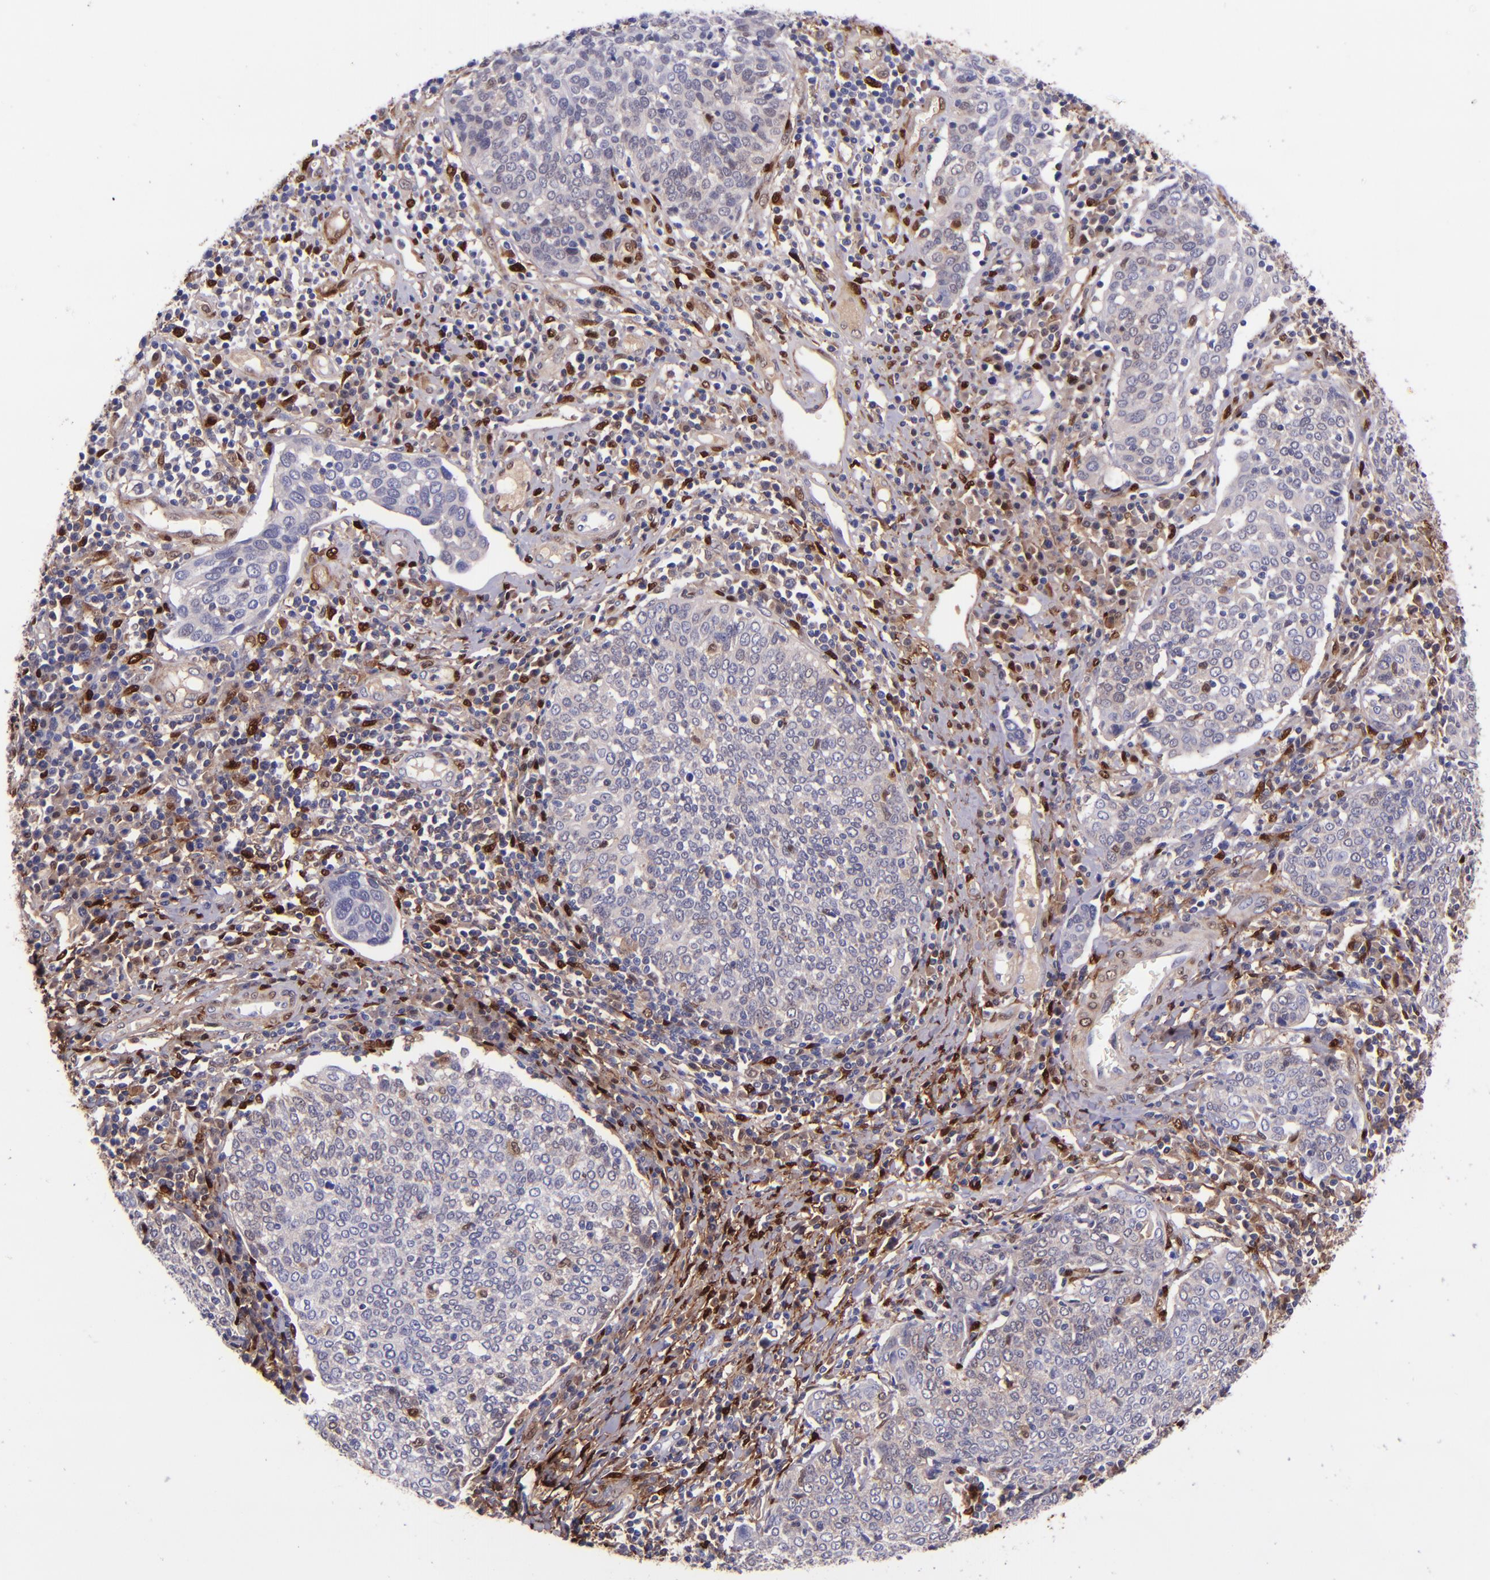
{"staining": {"intensity": "negative", "quantity": "none", "location": "none"}, "tissue": "cervical cancer", "cell_type": "Tumor cells", "image_type": "cancer", "snomed": [{"axis": "morphology", "description": "Squamous cell carcinoma, NOS"}, {"axis": "topography", "description": "Cervix"}], "caption": "Immunohistochemistry (IHC) micrograph of human cervical squamous cell carcinoma stained for a protein (brown), which displays no staining in tumor cells. The staining is performed using DAB (3,3'-diaminobenzidine) brown chromogen with nuclei counter-stained in using hematoxylin.", "gene": "LGALS1", "patient": {"sex": "female", "age": 40}}